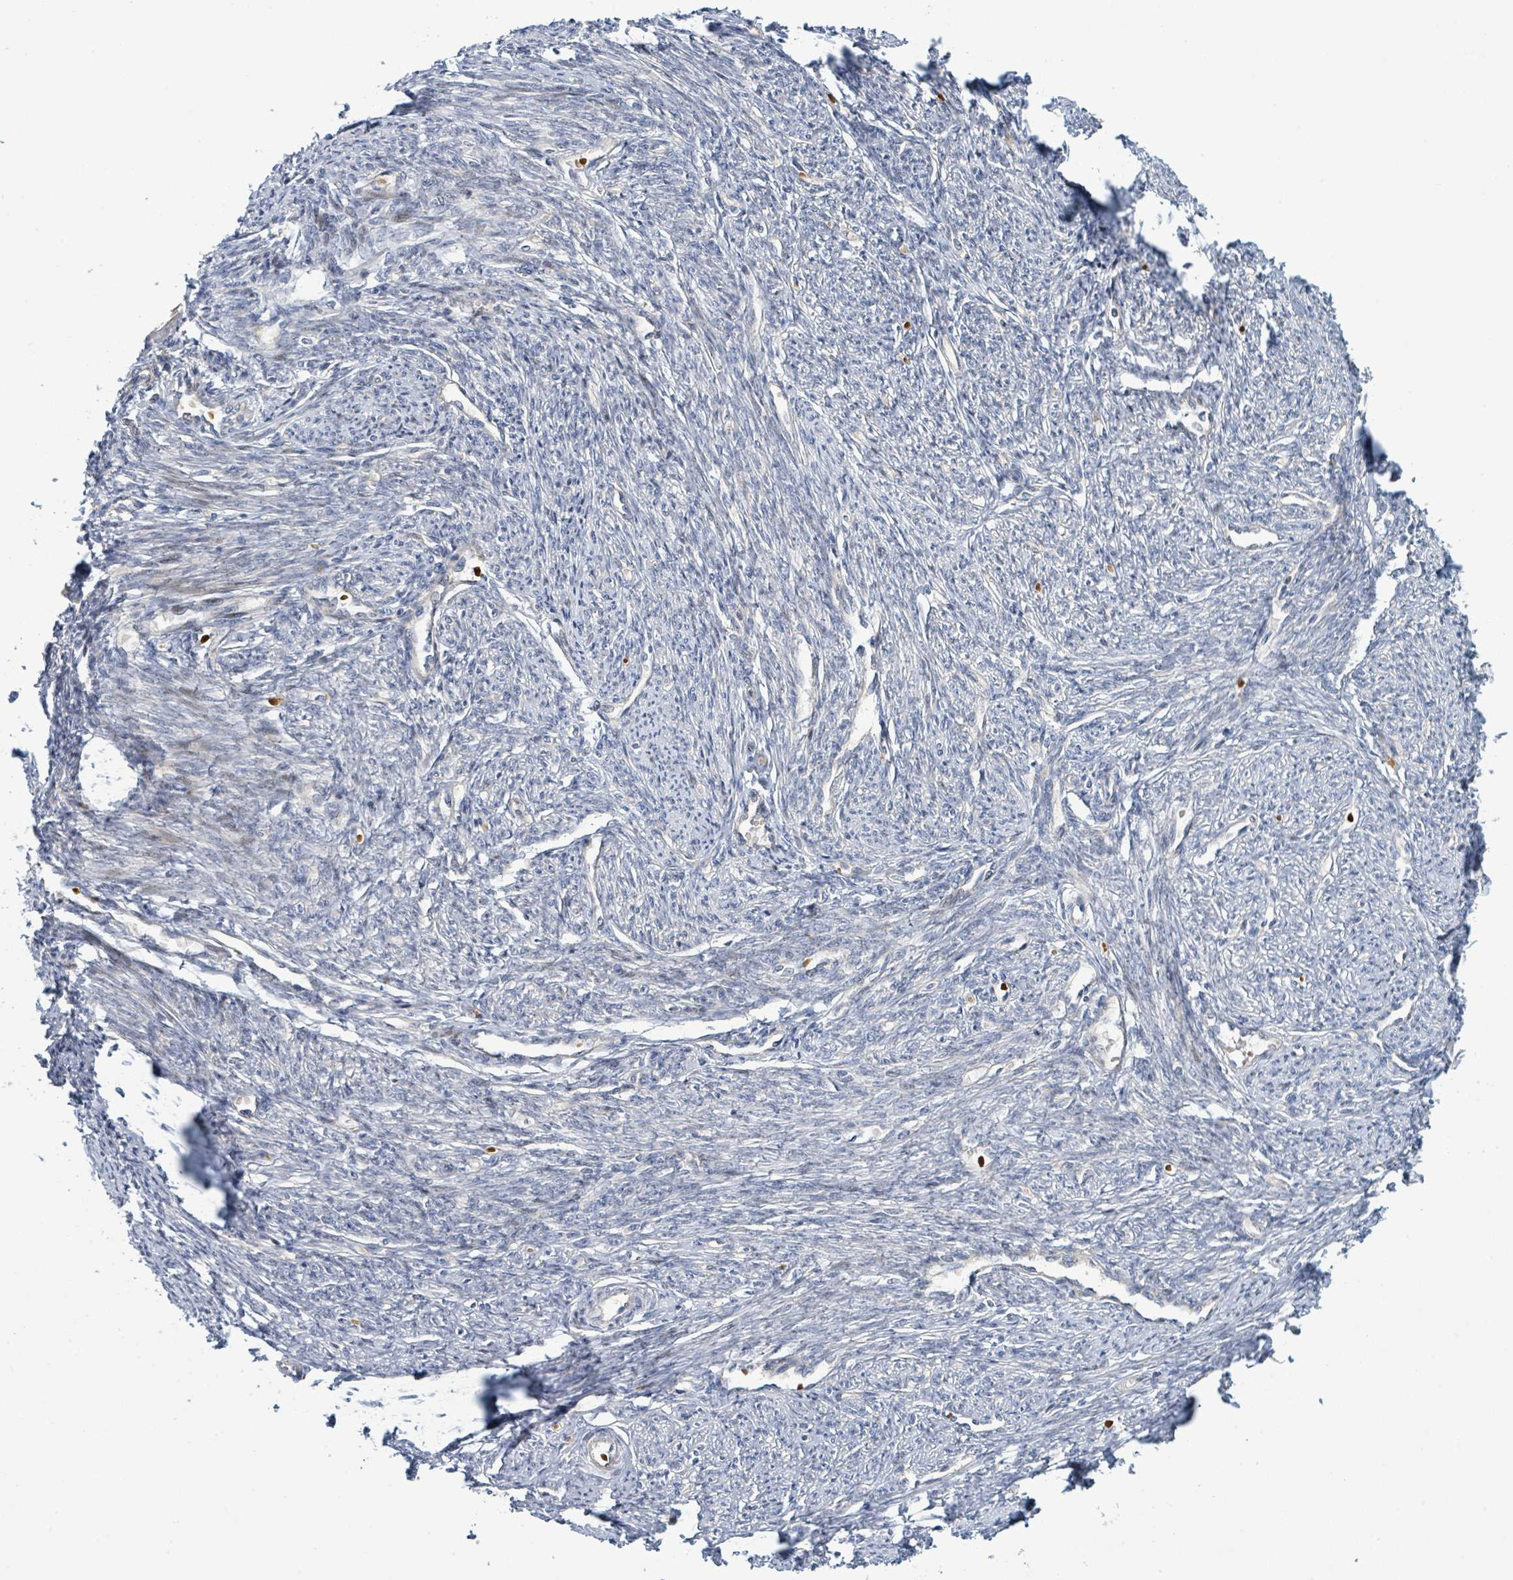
{"staining": {"intensity": "moderate", "quantity": "25%-75%", "location": "cytoplasmic/membranous"}, "tissue": "smooth muscle", "cell_type": "Smooth muscle cells", "image_type": "normal", "snomed": [{"axis": "morphology", "description": "Normal tissue, NOS"}, {"axis": "topography", "description": "Smooth muscle"}, {"axis": "topography", "description": "Fallopian tube"}], "caption": "IHC image of benign smooth muscle: human smooth muscle stained using immunohistochemistry demonstrates medium levels of moderate protein expression localized specifically in the cytoplasmic/membranous of smooth muscle cells, appearing as a cytoplasmic/membranous brown color.", "gene": "CFAP210", "patient": {"sex": "female", "age": 59}}